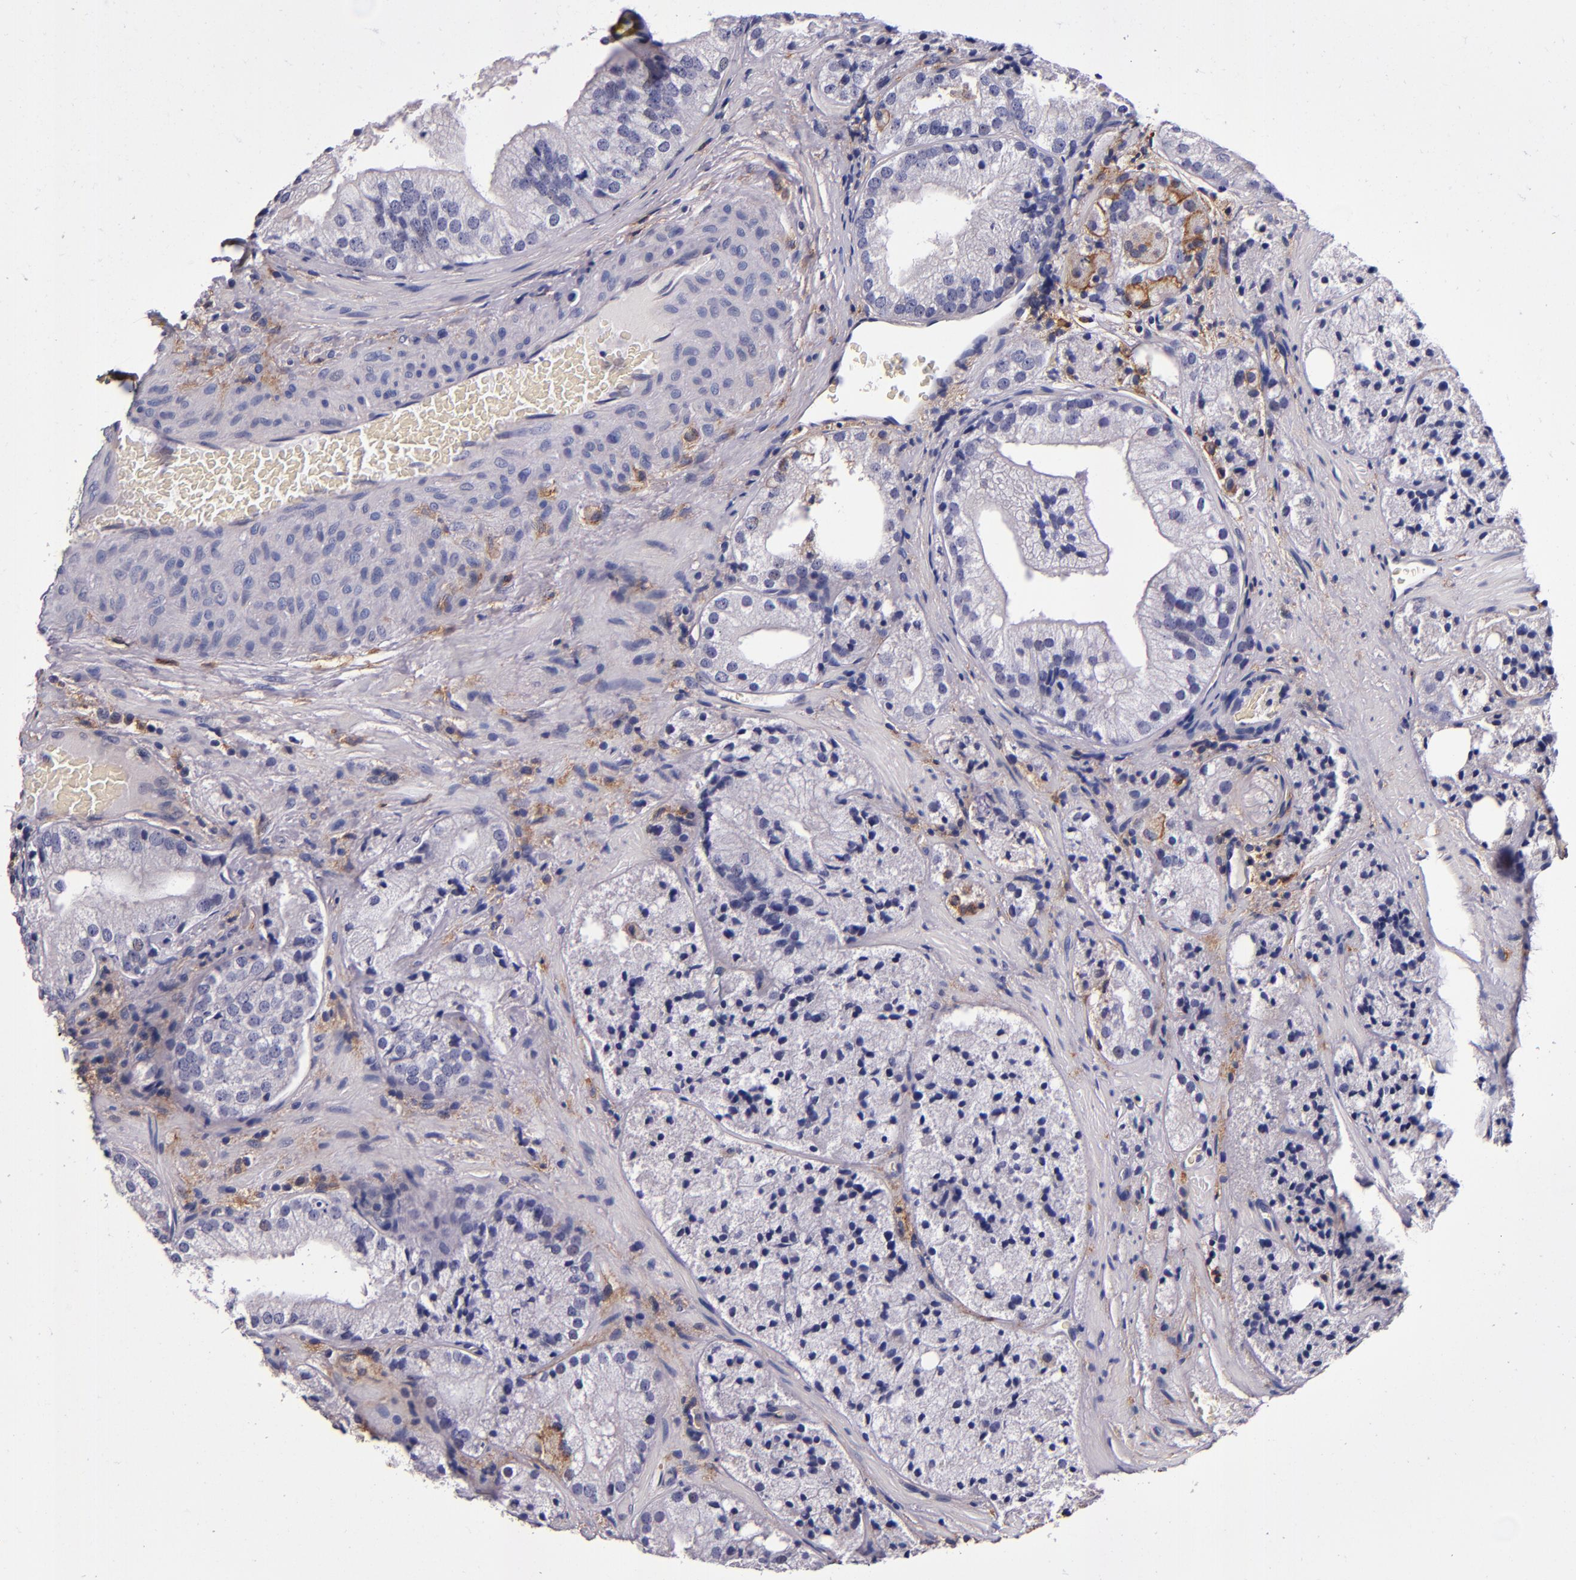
{"staining": {"intensity": "negative", "quantity": "none", "location": "none"}, "tissue": "prostate cancer", "cell_type": "Tumor cells", "image_type": "cancer", "snomed": [{"axis": "morphology", "description": "Adenocarcinoma, Low grade"}, {"axis": "topography", "description": "Prostate"}], "caption": "Tumor cells show no significant protein positivity in adenocarcinoma (low-grade) (prostate).", "gene": "SIRPA", "patient": {"sex": "male", "age": 60}}